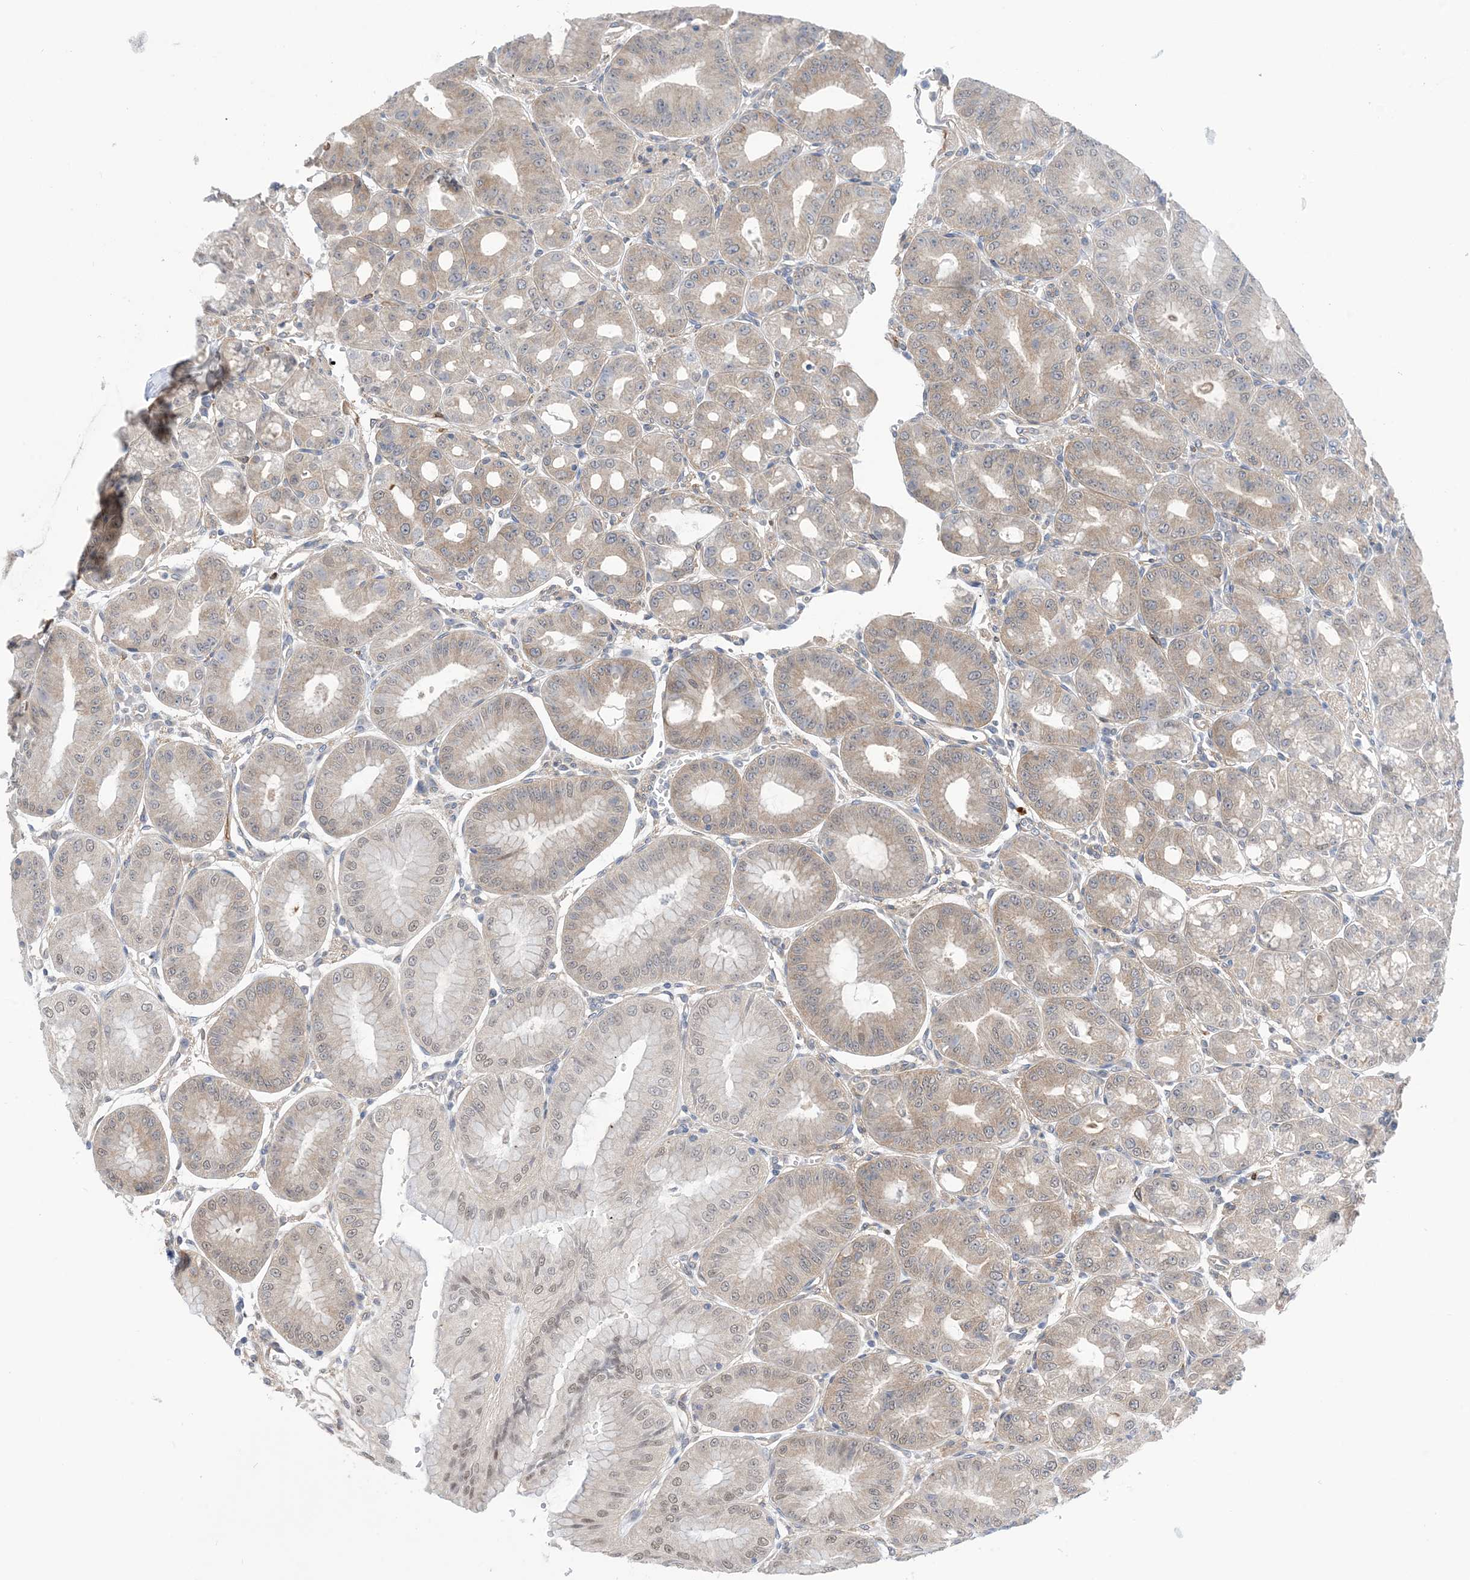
{"staining": {"intensity": "weak", "quantity": ">75%", "location": "cytoplasmic/membranous"}, "tissue": "stomach", "cell_type": "Glandular cells", "image_type": "normal", "snomed": [{"axis": "morphology", "description": "Normal tissue, NOS"}, {"axis": "topography", "description": "Stomach, lower"}], "caption": "Protein staining exhibits weak cytoplasmic/membranous positivity in about >75% of glandular cells in benign stomach.", "gene": "EHBP1", "patient": {"sex": "male", "age": 71}}